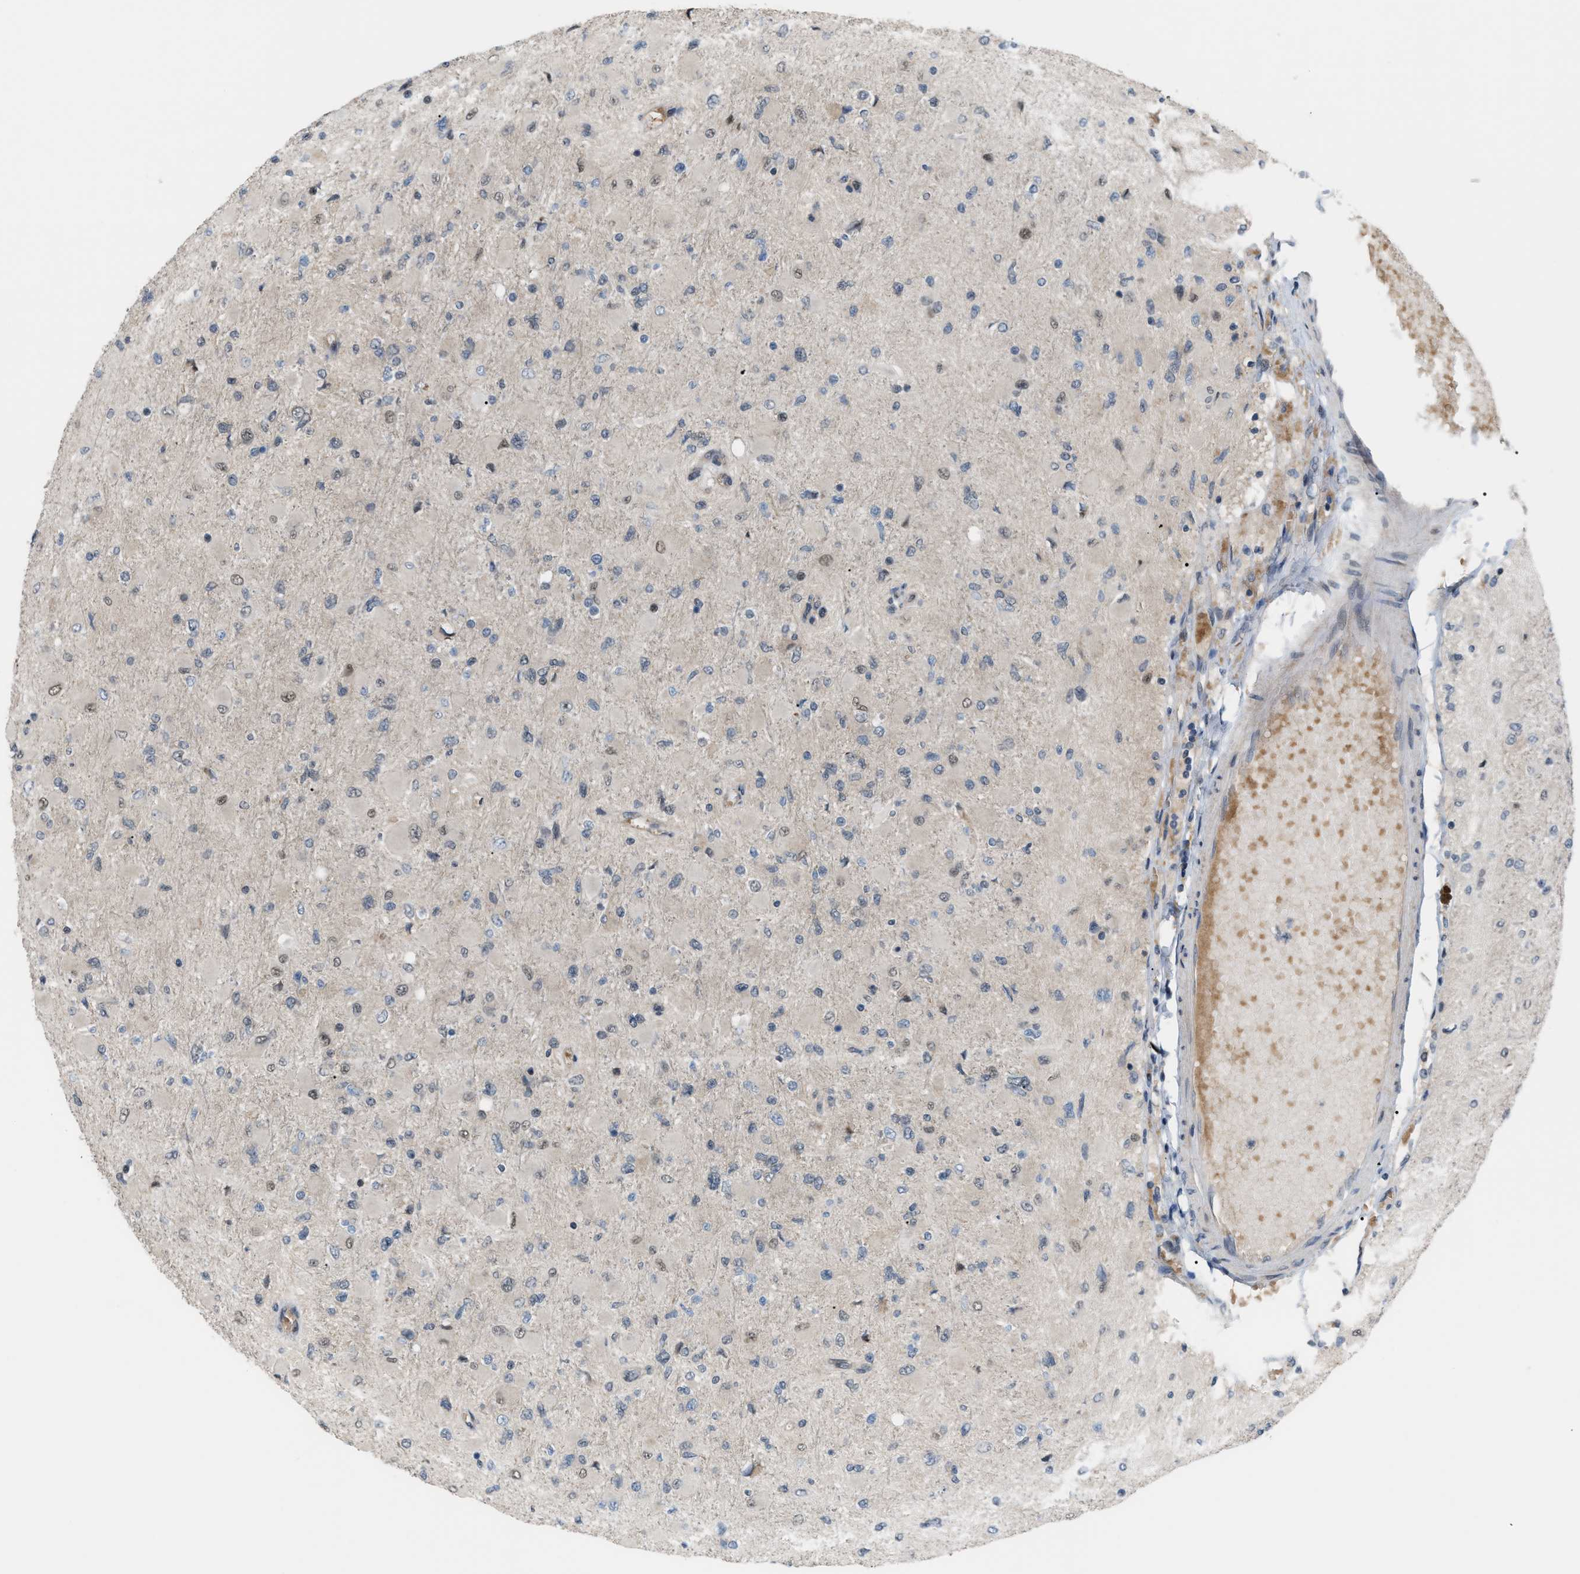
{"staining": {"intensity": "negative", "quantity": "none", "location": "none"}, "tissue": "glioma", "cell_type": "Tumor cells", "image_type": "cancer", "snomed": [{"axis": "morphology", "description": "Glioma, malignant, High grade"}, {"axis": "topography", "description": "Cerebral cortex"}], "caption": "Immunohistochemistry histopathology image of malignant glioma (high-grade) stained for a protein (brown), which exhibits no expression in tumor cells. (IHC, brightfield microscopy, high magnification).", "gene": "RFFL", "patient": {"sex": "female", "age": 36}}